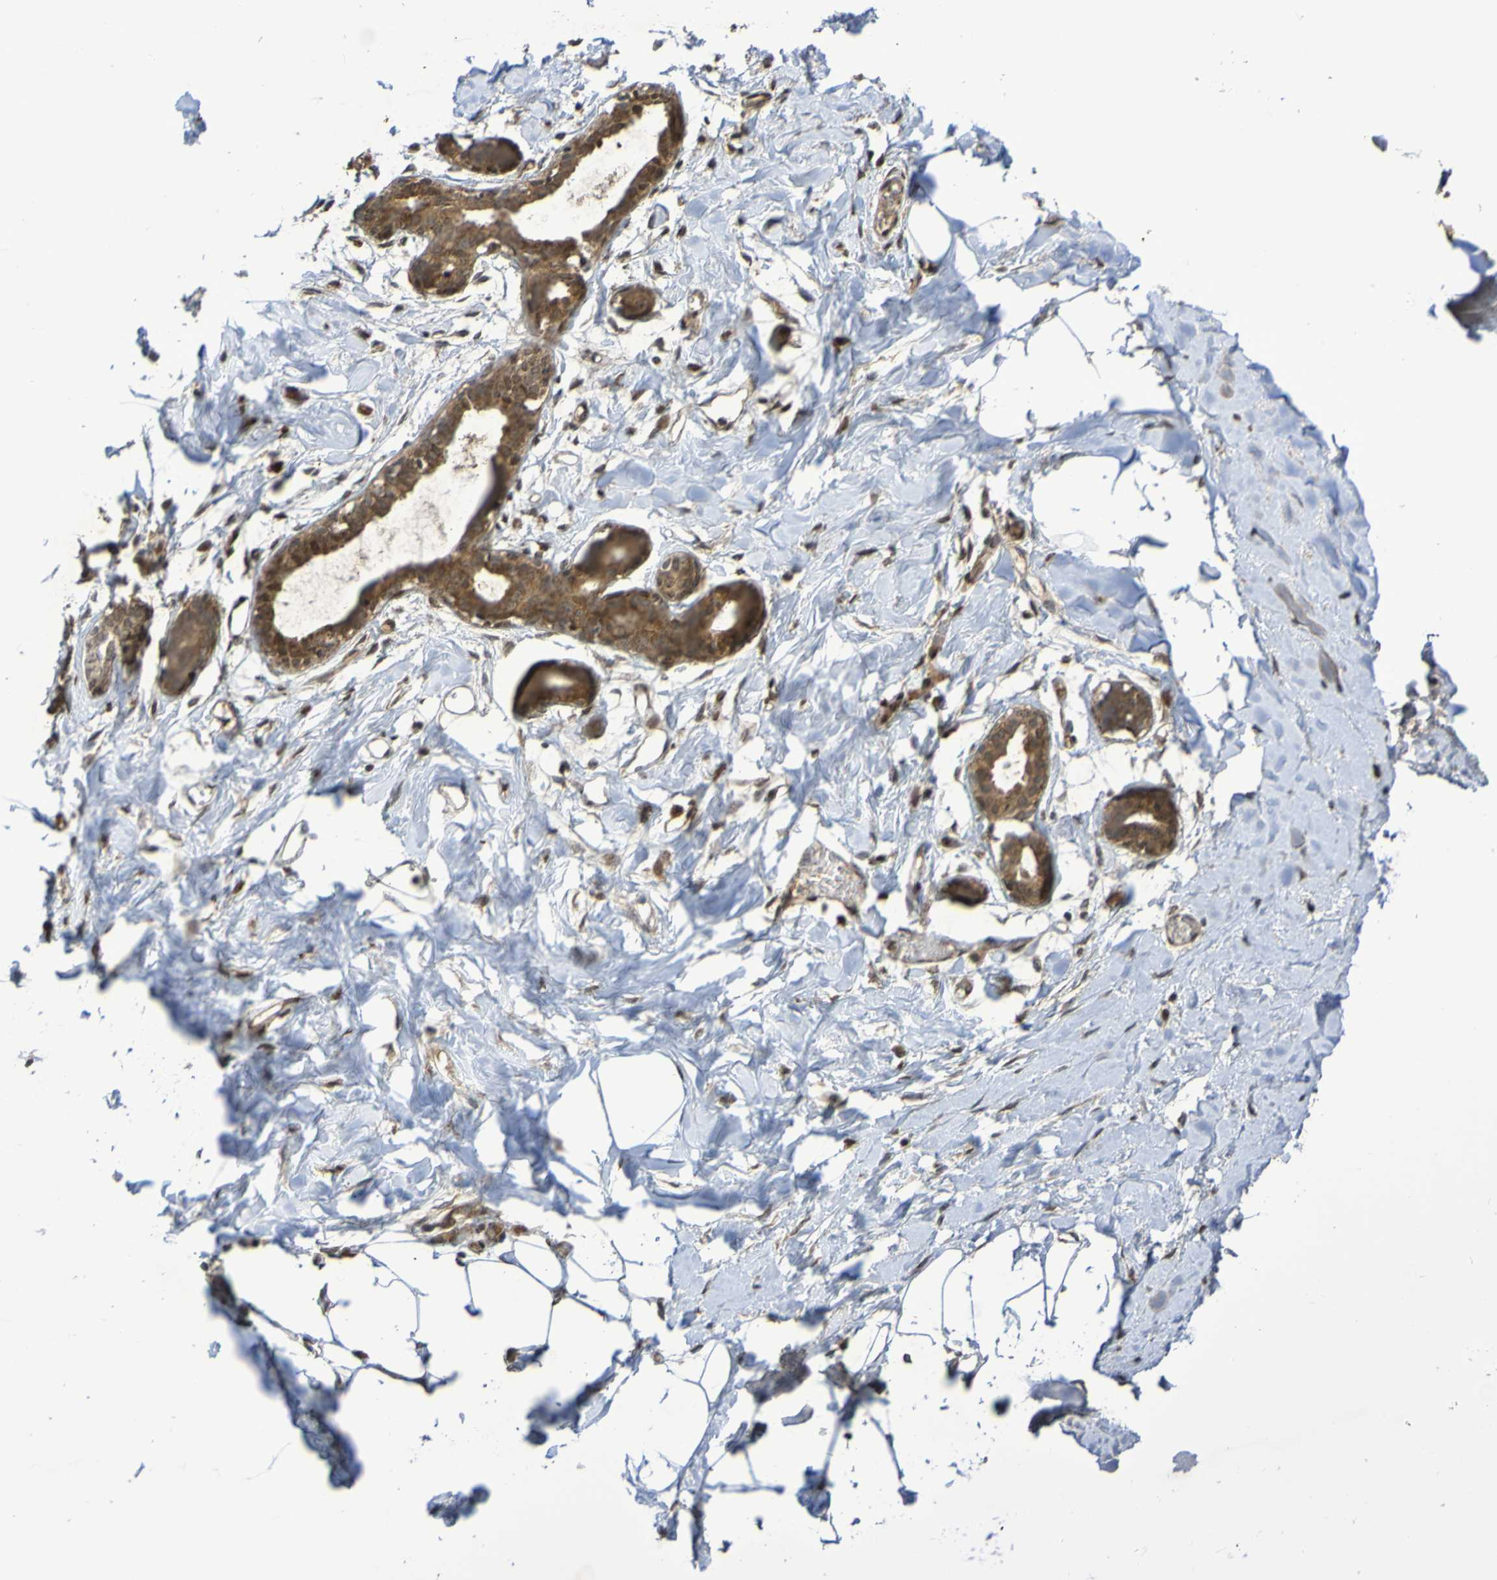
{"staining": {"intensity": "weak", "quantity": "25%-75%", "location": "cytoplasmic/membranous"}, "tissue": "adipose tissue", "cell_type": "Adipocytes", "image_type": "normal", "snomed": [{"axis": "morphology", "description": "Normal tissue, NOS"}, {"axis": "topography", "description": "Breast"}, {"axis": "topography", "description": "Adipose tissue"}], "caption": "A photomicrograph of adipose tissue stained for a protein reveals weak cytoplasmic/membranous brown staining in adipocytes. (brown staining indicates protein expression, while blue staining denotes nuclei).", "gene": "ITLN1", "patient": {"sex": "female", "age": 25}}